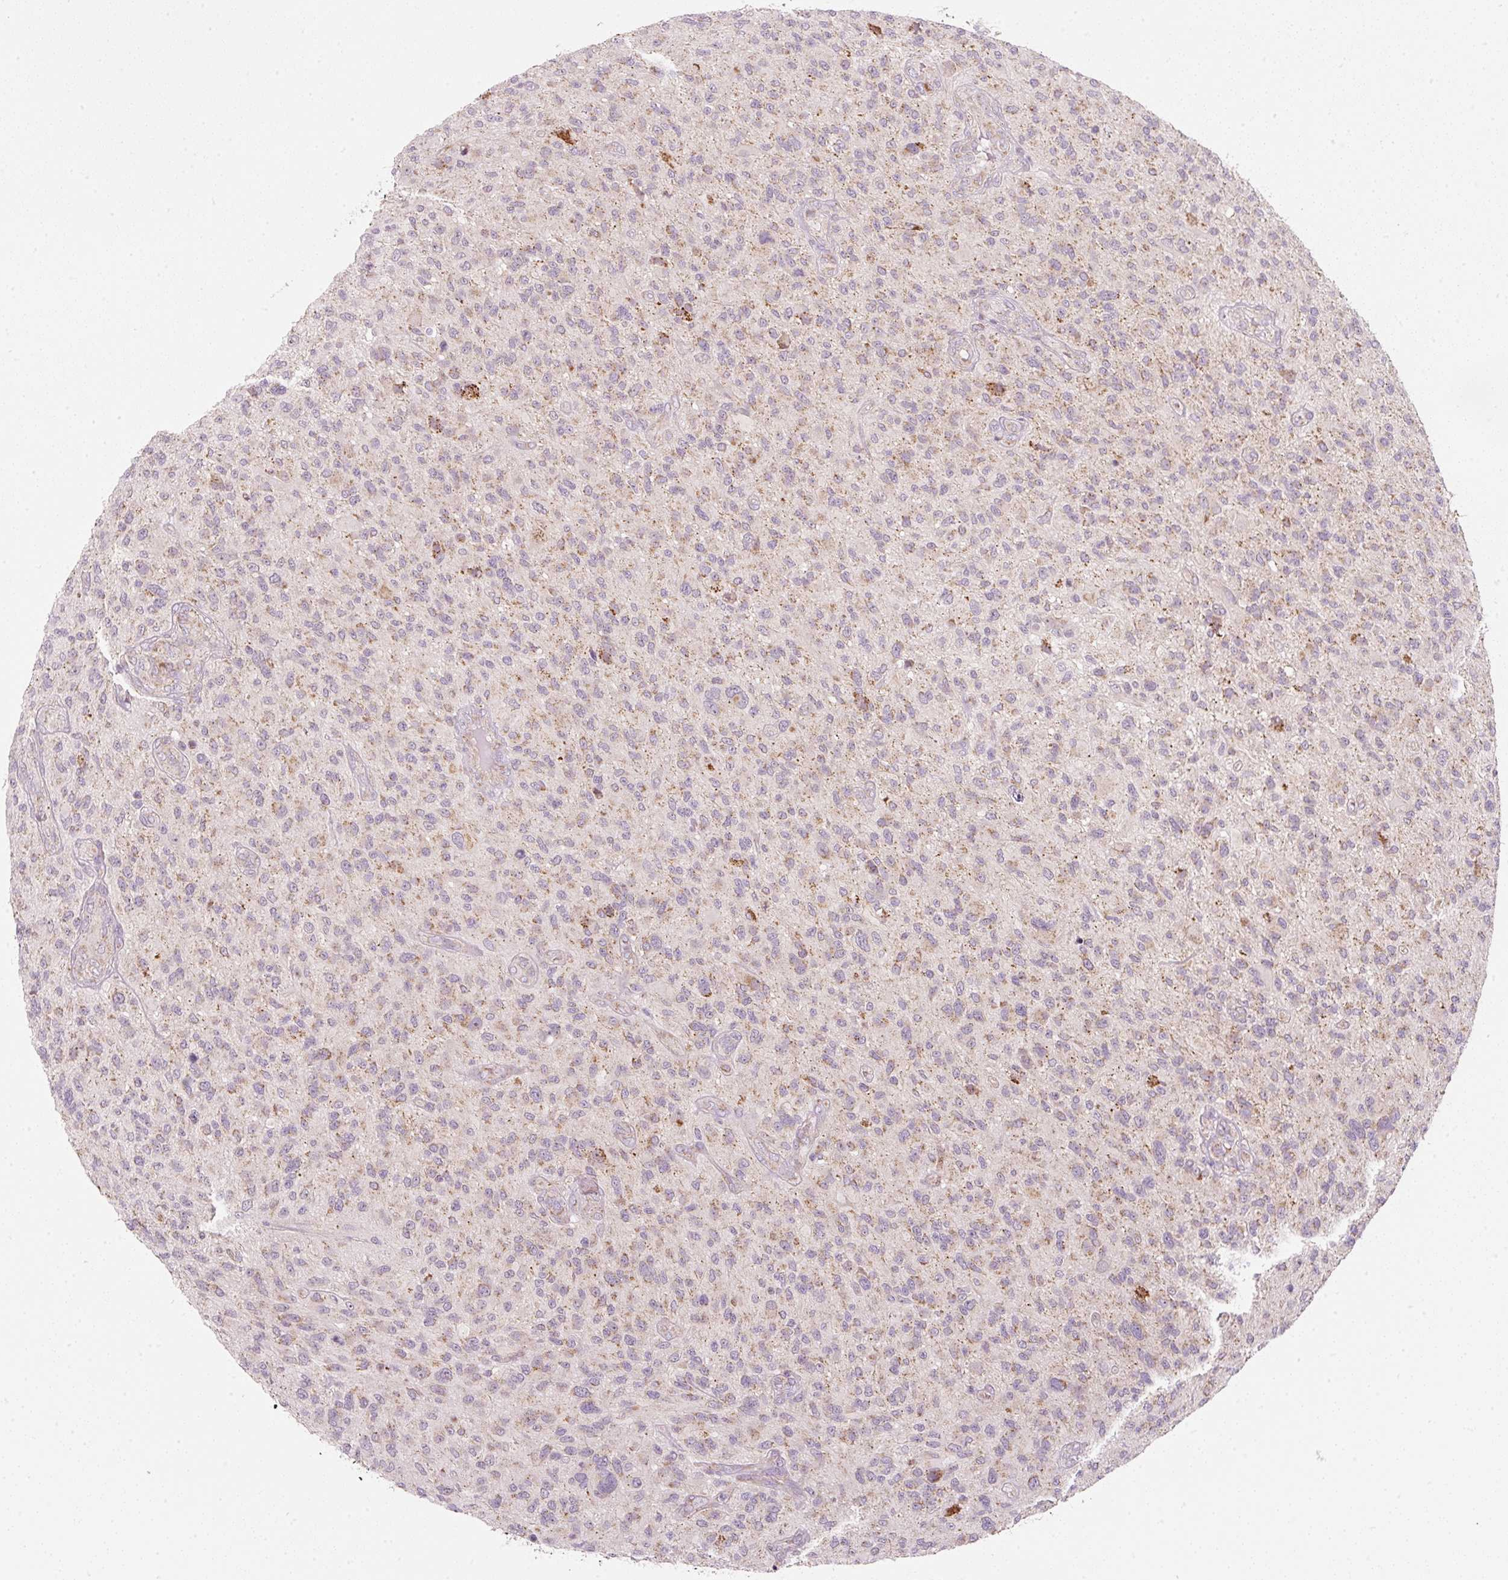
{"staining": {"intensity": "moderate", "quantity": "25%-75%", "location": "cytoplasmic/membranous"}, "tissue": "glioma", "cell_type": "Tumor cells", "image_type": "cancer", "snomed": [{"axis": "morphology", "description": "Glioma, malignant, High grade"}, {"axis": "topography", "description": "Brain"}], "caption": "Moderate cytoplasmic/membranous staining for a protein is seen in approximately 25%-75% of tumor cells of malignant glioma (high-grade) using immunohistochemistry (IHC).", "gene": "FAM78B", "patient": {"sex": "male", "age": 47}}